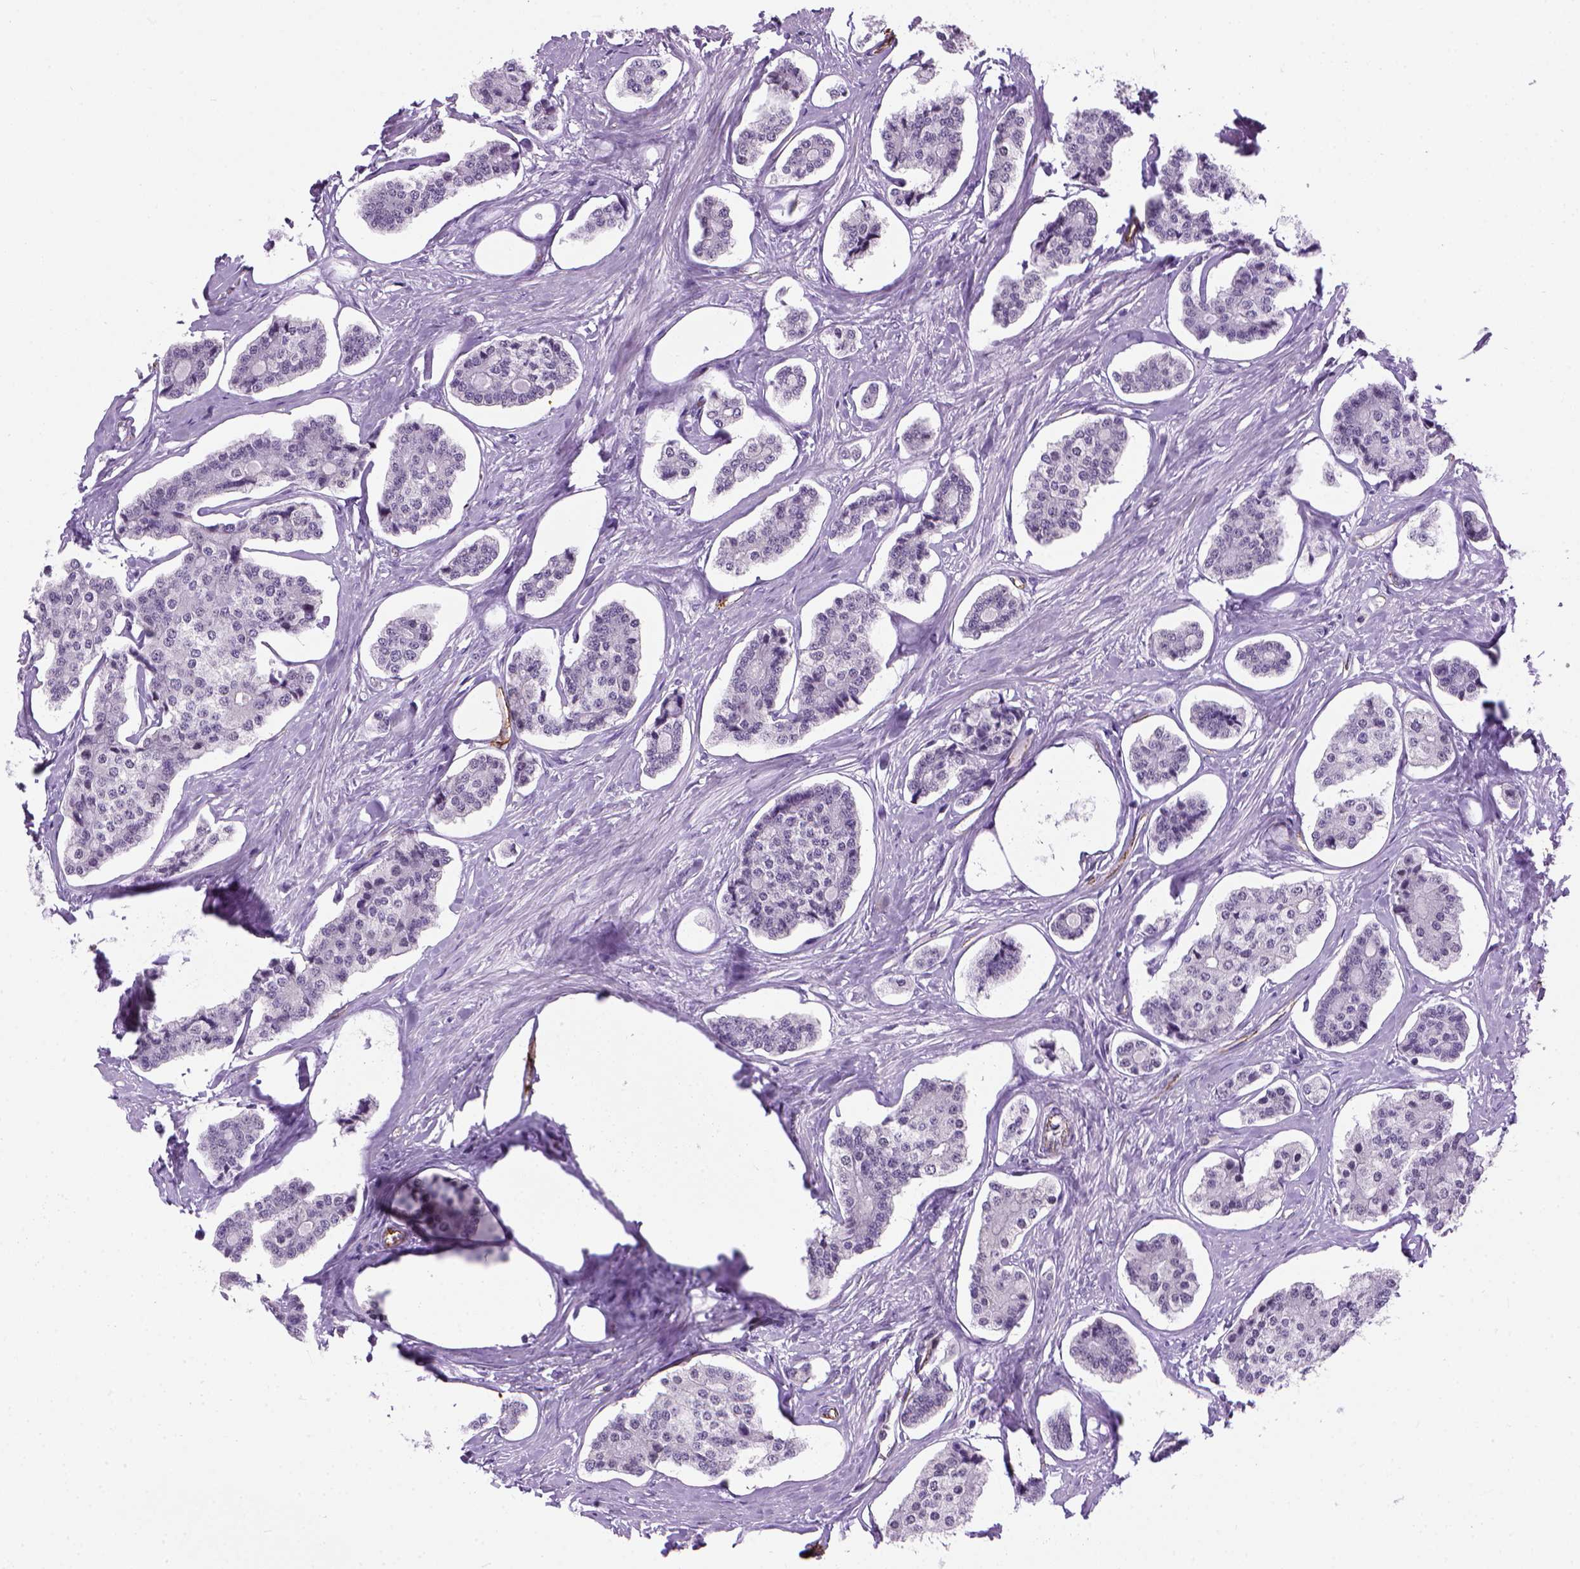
{"staining": {"intensity": "negative", "quantity": "none", "location": "none"}, "tissue": "carcinoid", "cell_type": "Tumor cells", "image_type": "cancer", "snomed": [{"axis": "morphology", "description": "Carcinoid, malignant, NOS"}, {"axis": "topography", "description": "Small intestine"}], "caption": "There is no significant staining in tumor cells of malignant carcinoid. (DAB (3,3'-diaminobenzidine) immunohistochemistry, high magnification).", "gene": "VWF", "patient": {"sex": "female", "age": 65}}